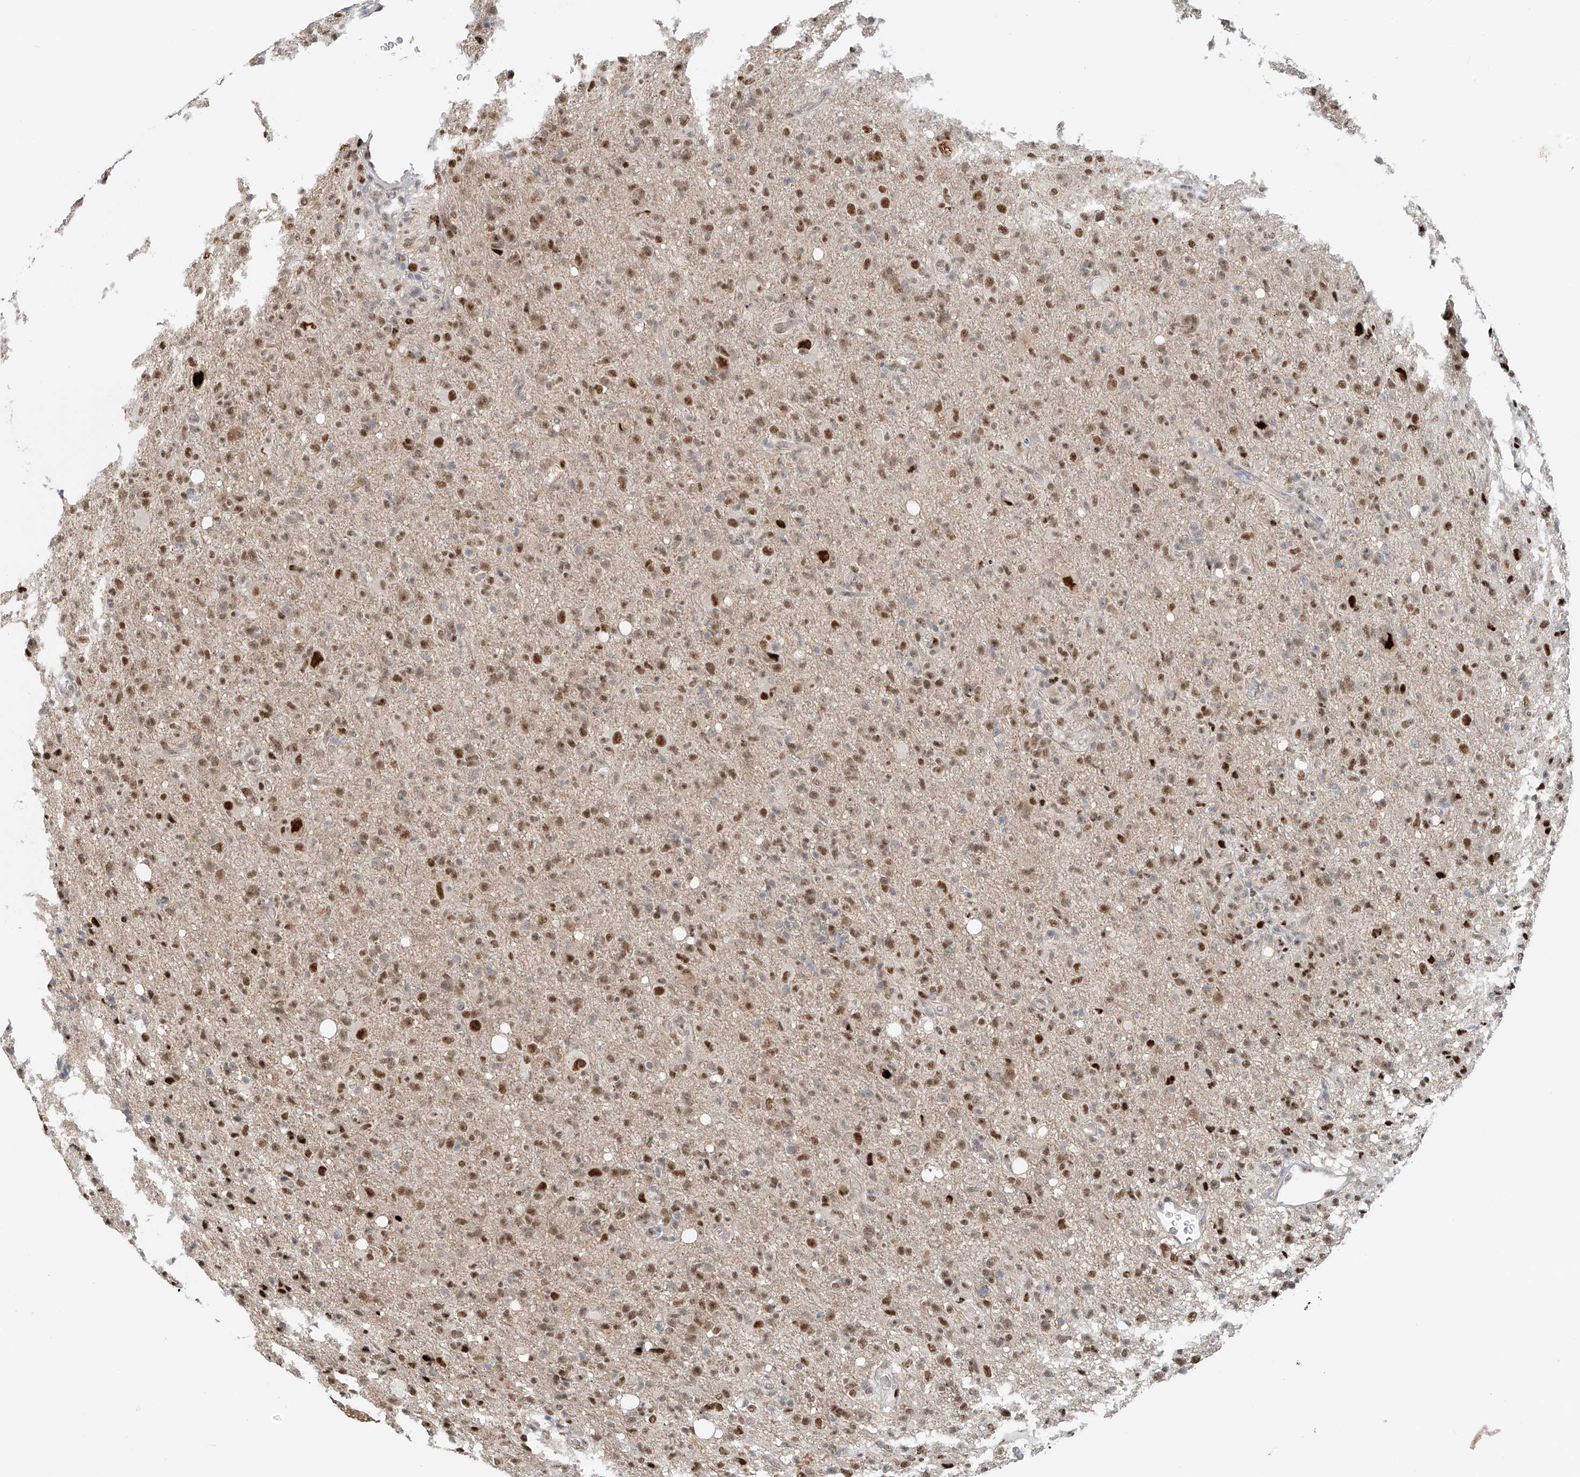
{"staining": {"intensity": "moderate", "quantity": ">75%", "location": "nuclear"}, "tissue": "glioma", "cell_type": "Tumor cells", "image_type": "cancer", "snomed": [{"axis": "morphology", "description": "Glioma, malignant, High grade"}, {"axis": "topography", "description": "Brain"}], "caption": "High-grade glioma (malignant) stained with a protein marker exhibits moderate staining in tumor cells.", "gene": "ZNF514", "patient": {"sex": "female", "age": 57}}